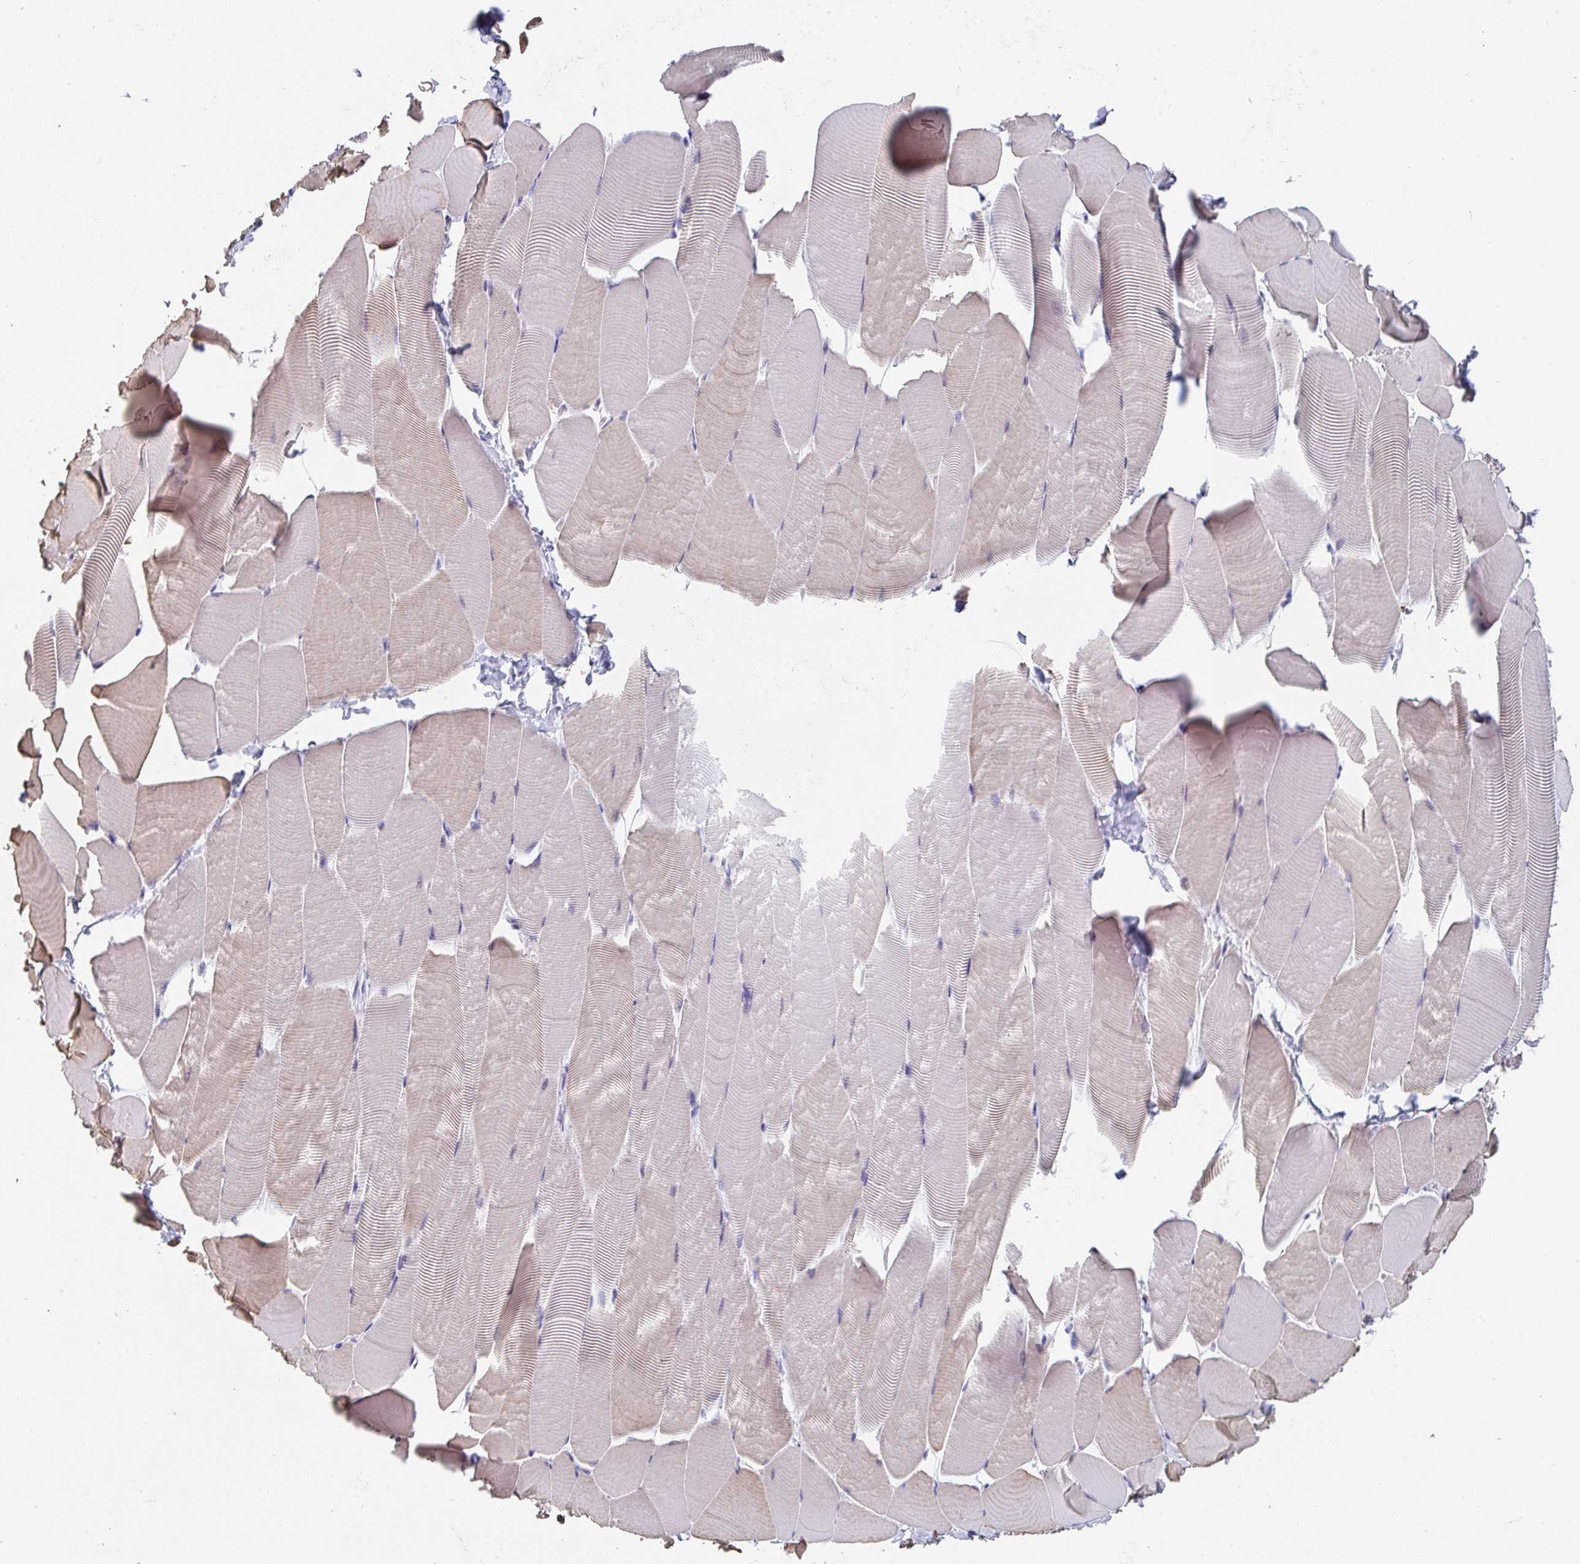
{"staining": {"intensity": "weak", "quantity": "25%-75%", "location": "cytoplasmic/membranous"}, "tissue": "skeletal muscle", "cell_type": "Myocytes", "image_type": "normal", "snomed": [{"axis": "morphology", "description": "Normal tissue, NOS"}, {"axis": "topography", "description": "Skeletal muscle"}], "caption": "IHC (DAB) staining of benign human skeletal muscle displays weak cytoplasmic/membranous protein positivity in about 25%-75% of myocytes.", "gene": "TNFRSF8", "patient": {"sex": "male", "age": 25}}